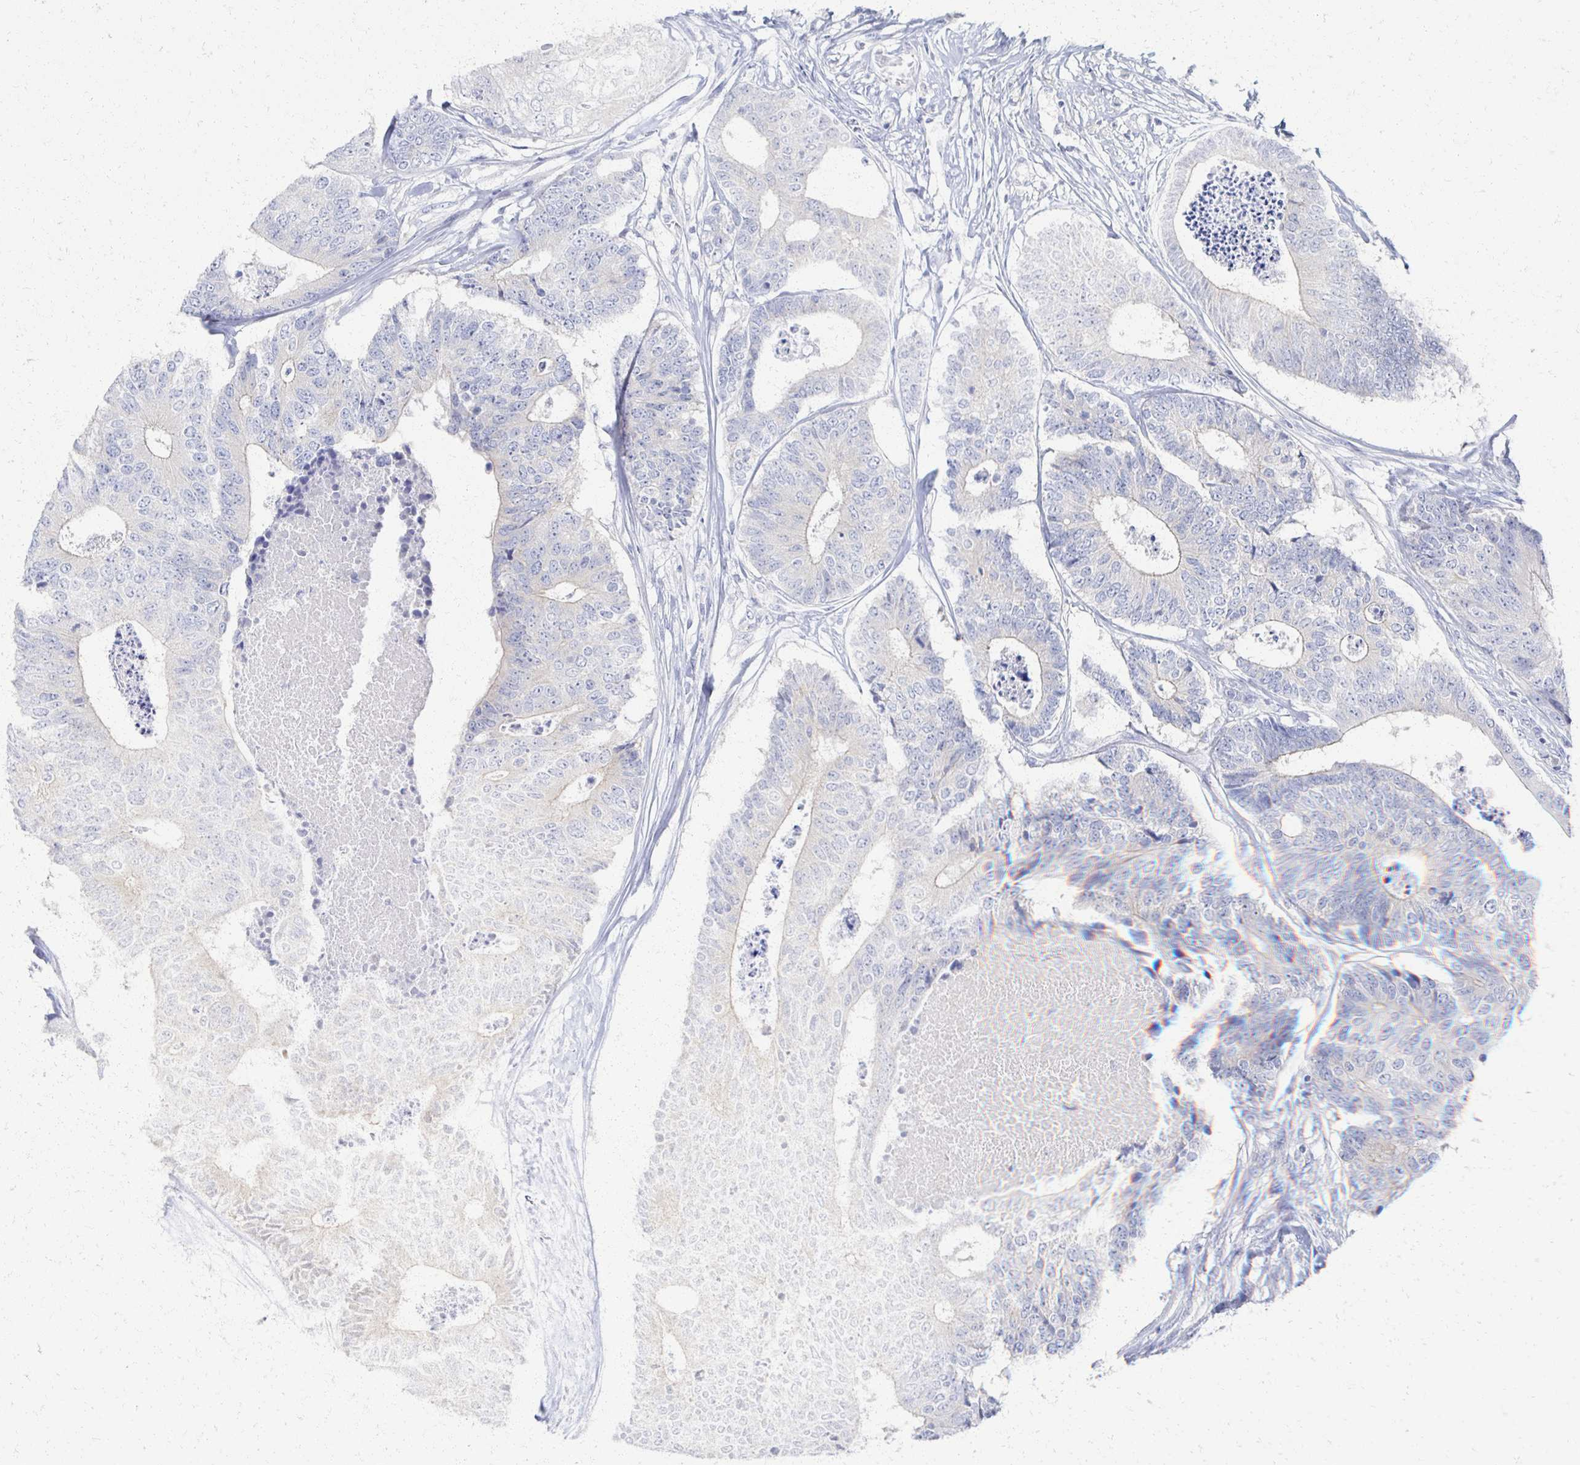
{"staining": {"intensity": "negative", "quantity": "none", "location": "none"}, "tissue": "colorectal cancer", "cell_type": "Tumor cells", "image_type": "cancer", "snomed": [{"axis": "morphology", "description": "Adenocarcinoma, NOS"}, {"axis": "topography", "description": "Colon"}], "caption": "The micrograph reveals no significant positivity in tumor cells of colorectal cancer (adenocarcinoma).", "gene": "PRR20A", "patient": {"sex": "female", "age": 67}}